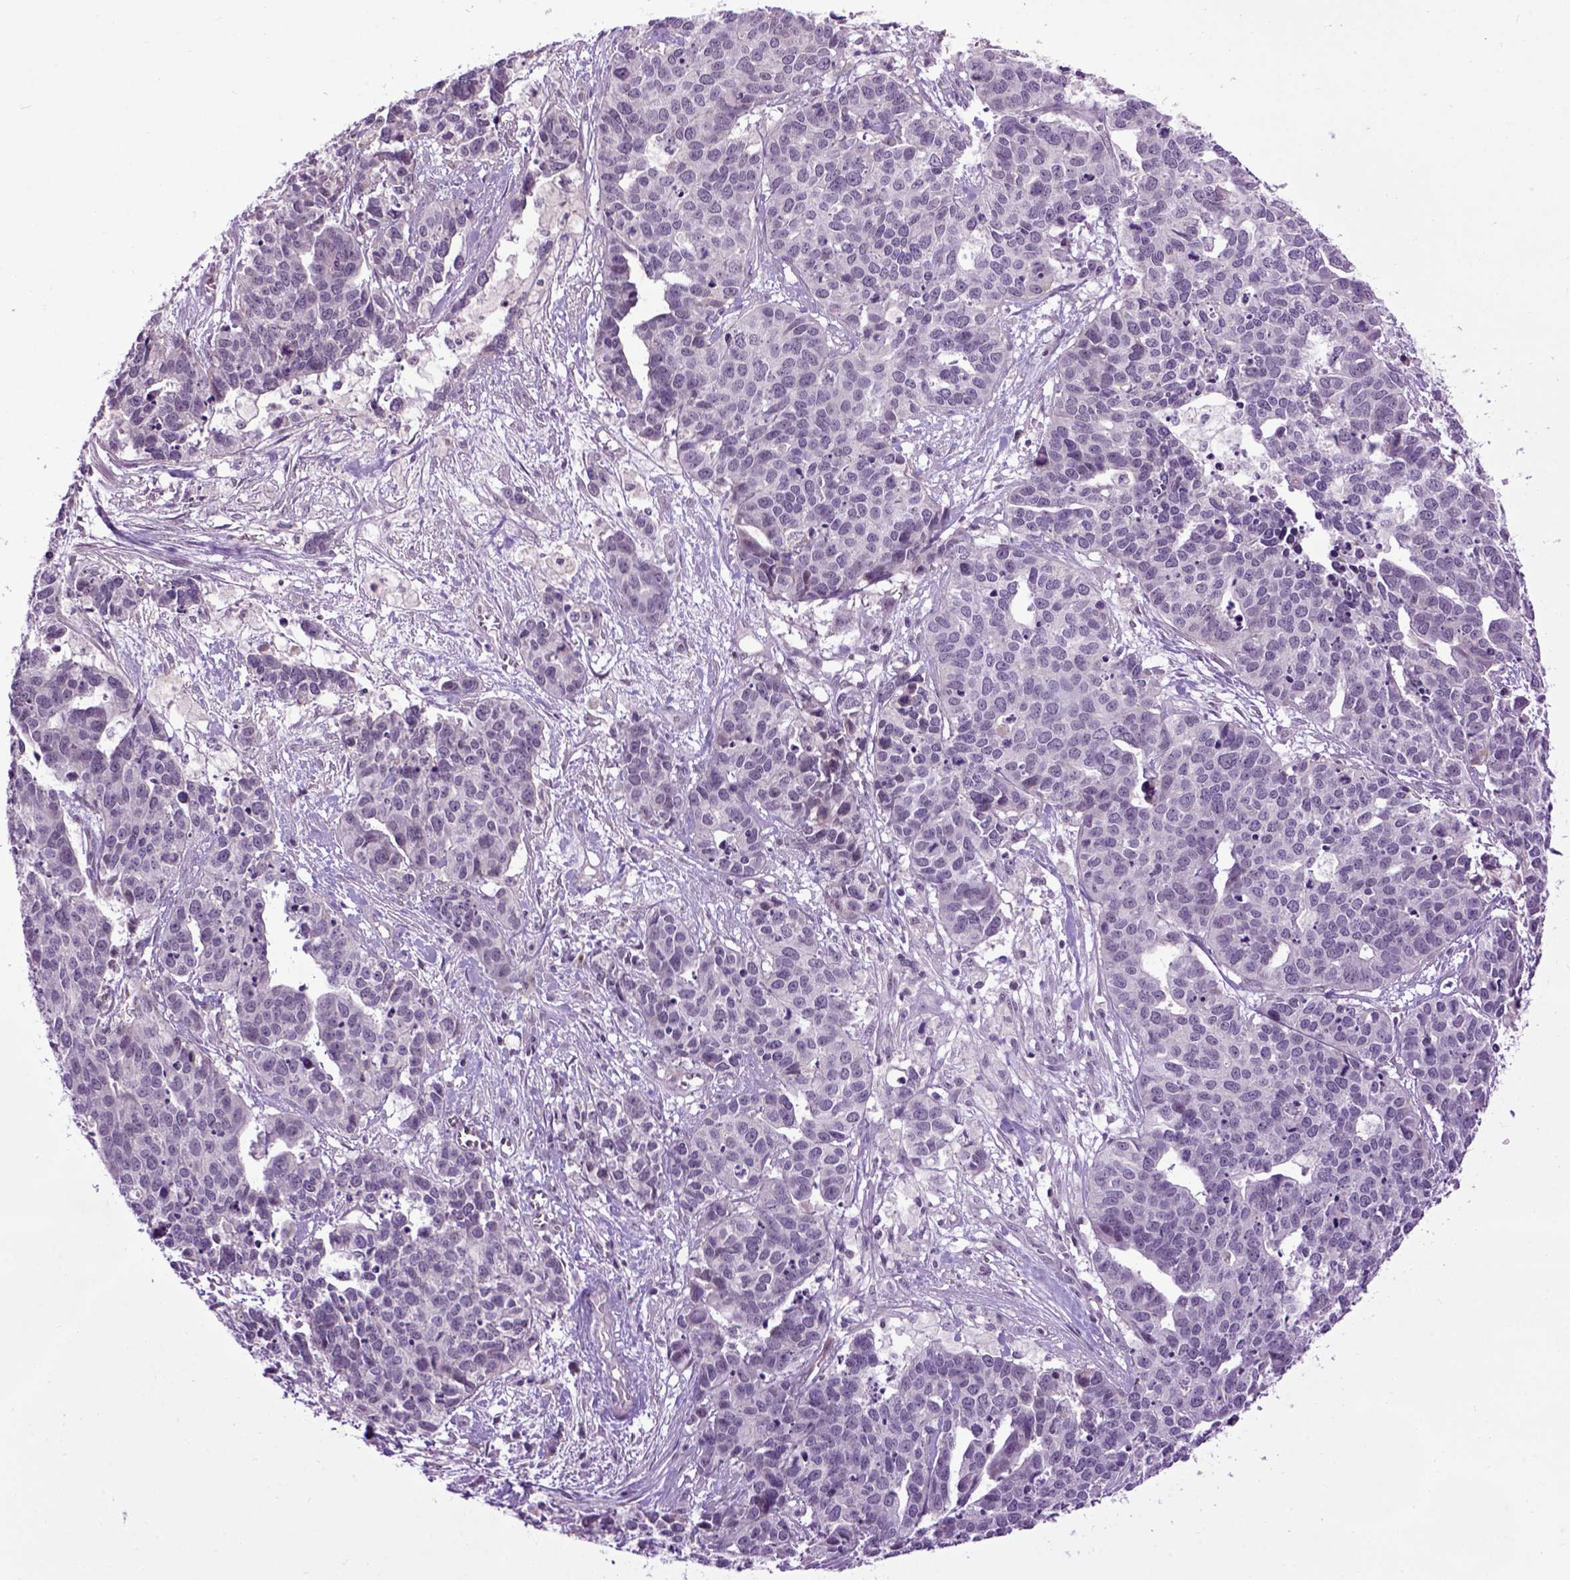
{"staining": {"intensity": "negative", "quantity": "none", "location": "none"}, "tissue": "ovarian cancer", "cell_type": "Tumor cells", "image_type": "cancer", "snomed": [{"axis": "morphology", "description": "Carcinoma, endometroid"}, {"axis": "topography", "description": "Ovary"}], "caption": "A micrograph of human ovarian cancer (endometroid carcinoma) is negative for staining in tumor cells.", "gene": "EMILIN3", "patient": {"sex": "female", "age": 65}}